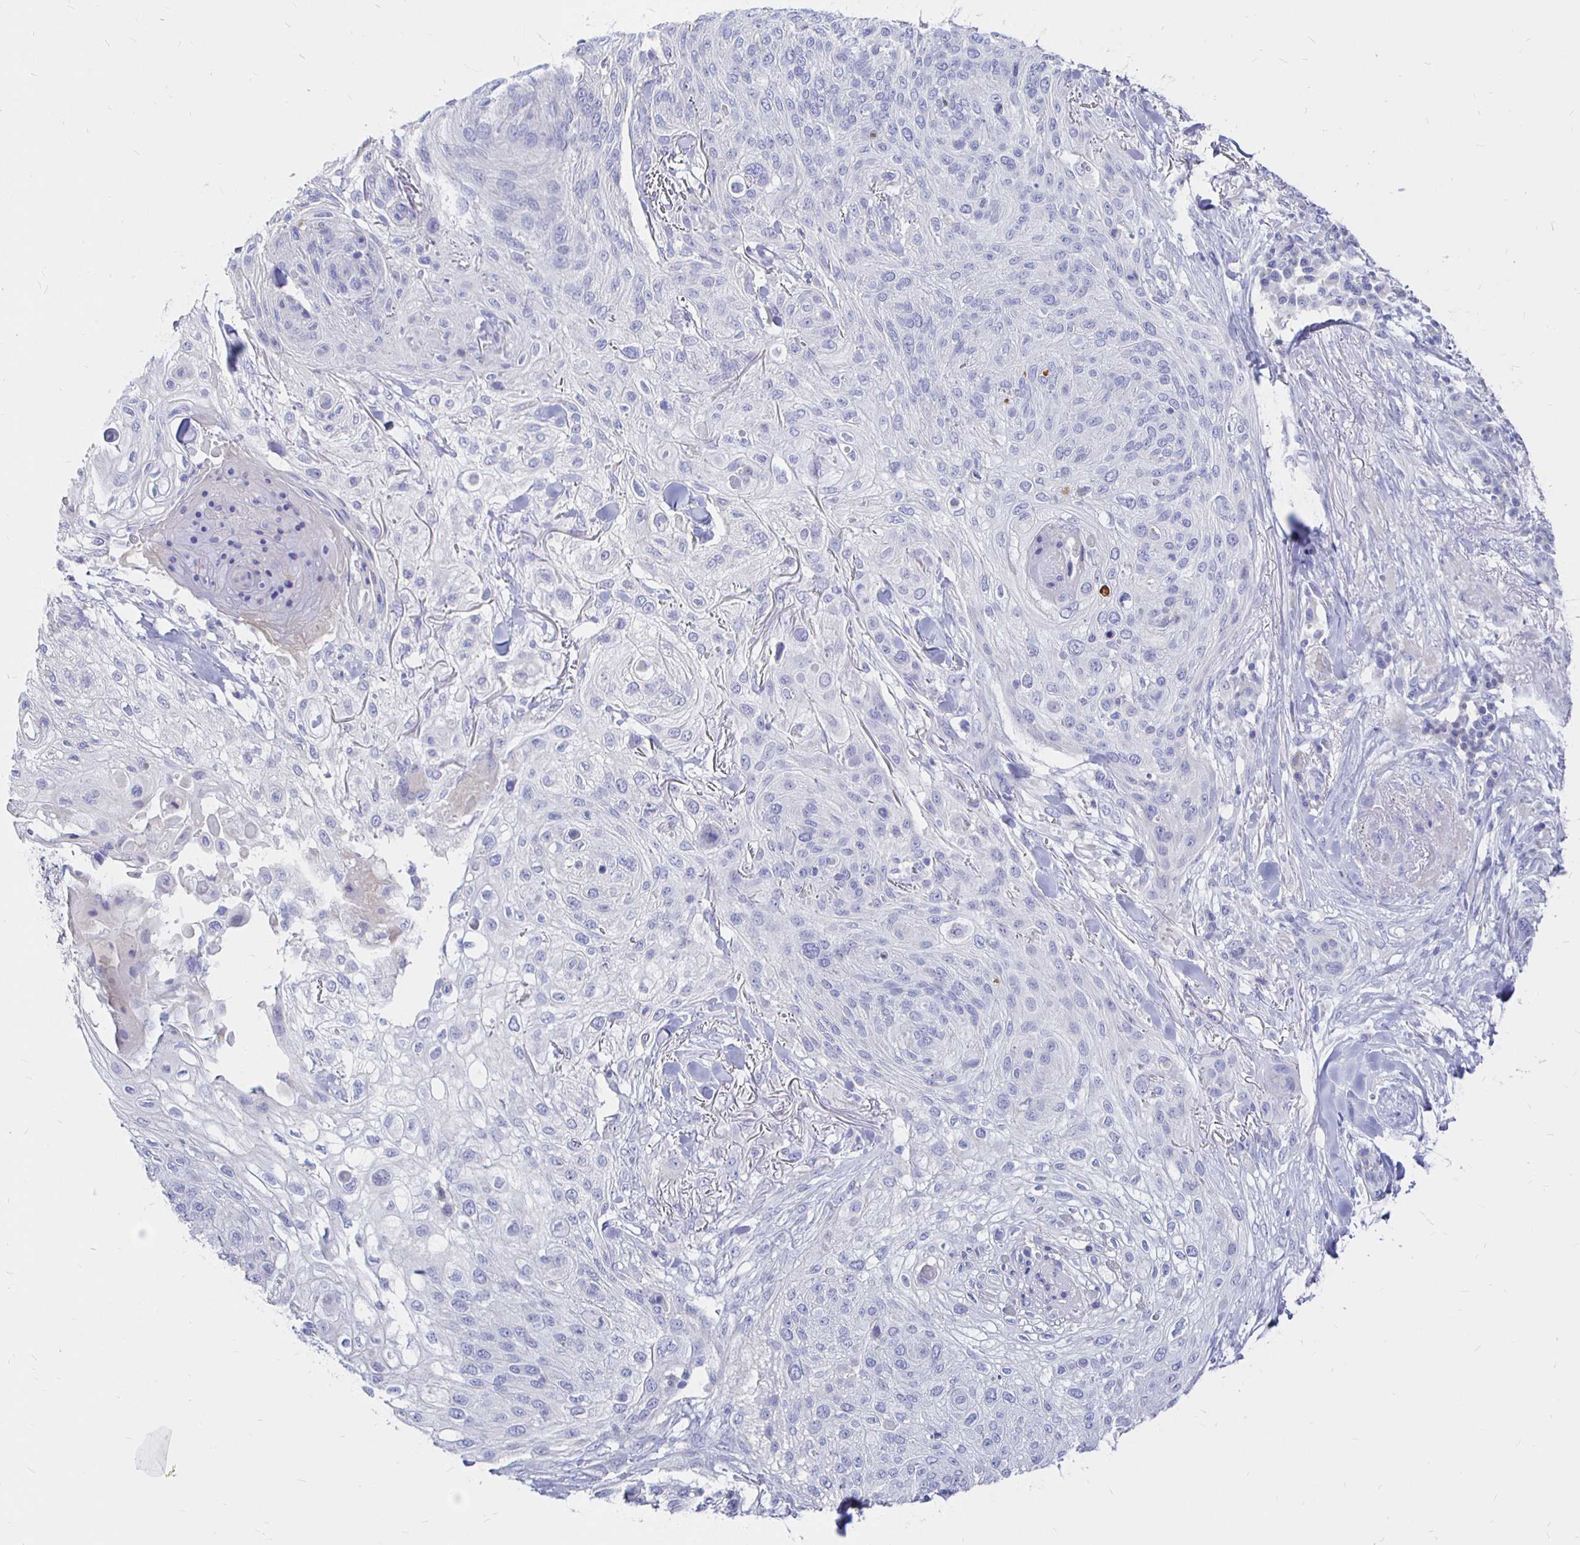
{"staining": {"intensity": "negative", "quantity": "none", "location": "none"}, "tissue": "skin cancer", "cell_type": "Tumor cells", "image_type": "cancer", "snomed": [{"axis": "morphology", "description": "Squamous cell carcinoma, NOS"}, {"axis": "topography", "description": "Skin"}], "caption": "The histopathology image shows no significant staining in tumor cells of squamous cell carcinoma (skin).", "gene": "NECAB1", "patient": {"sex": "female", "age": 87}}